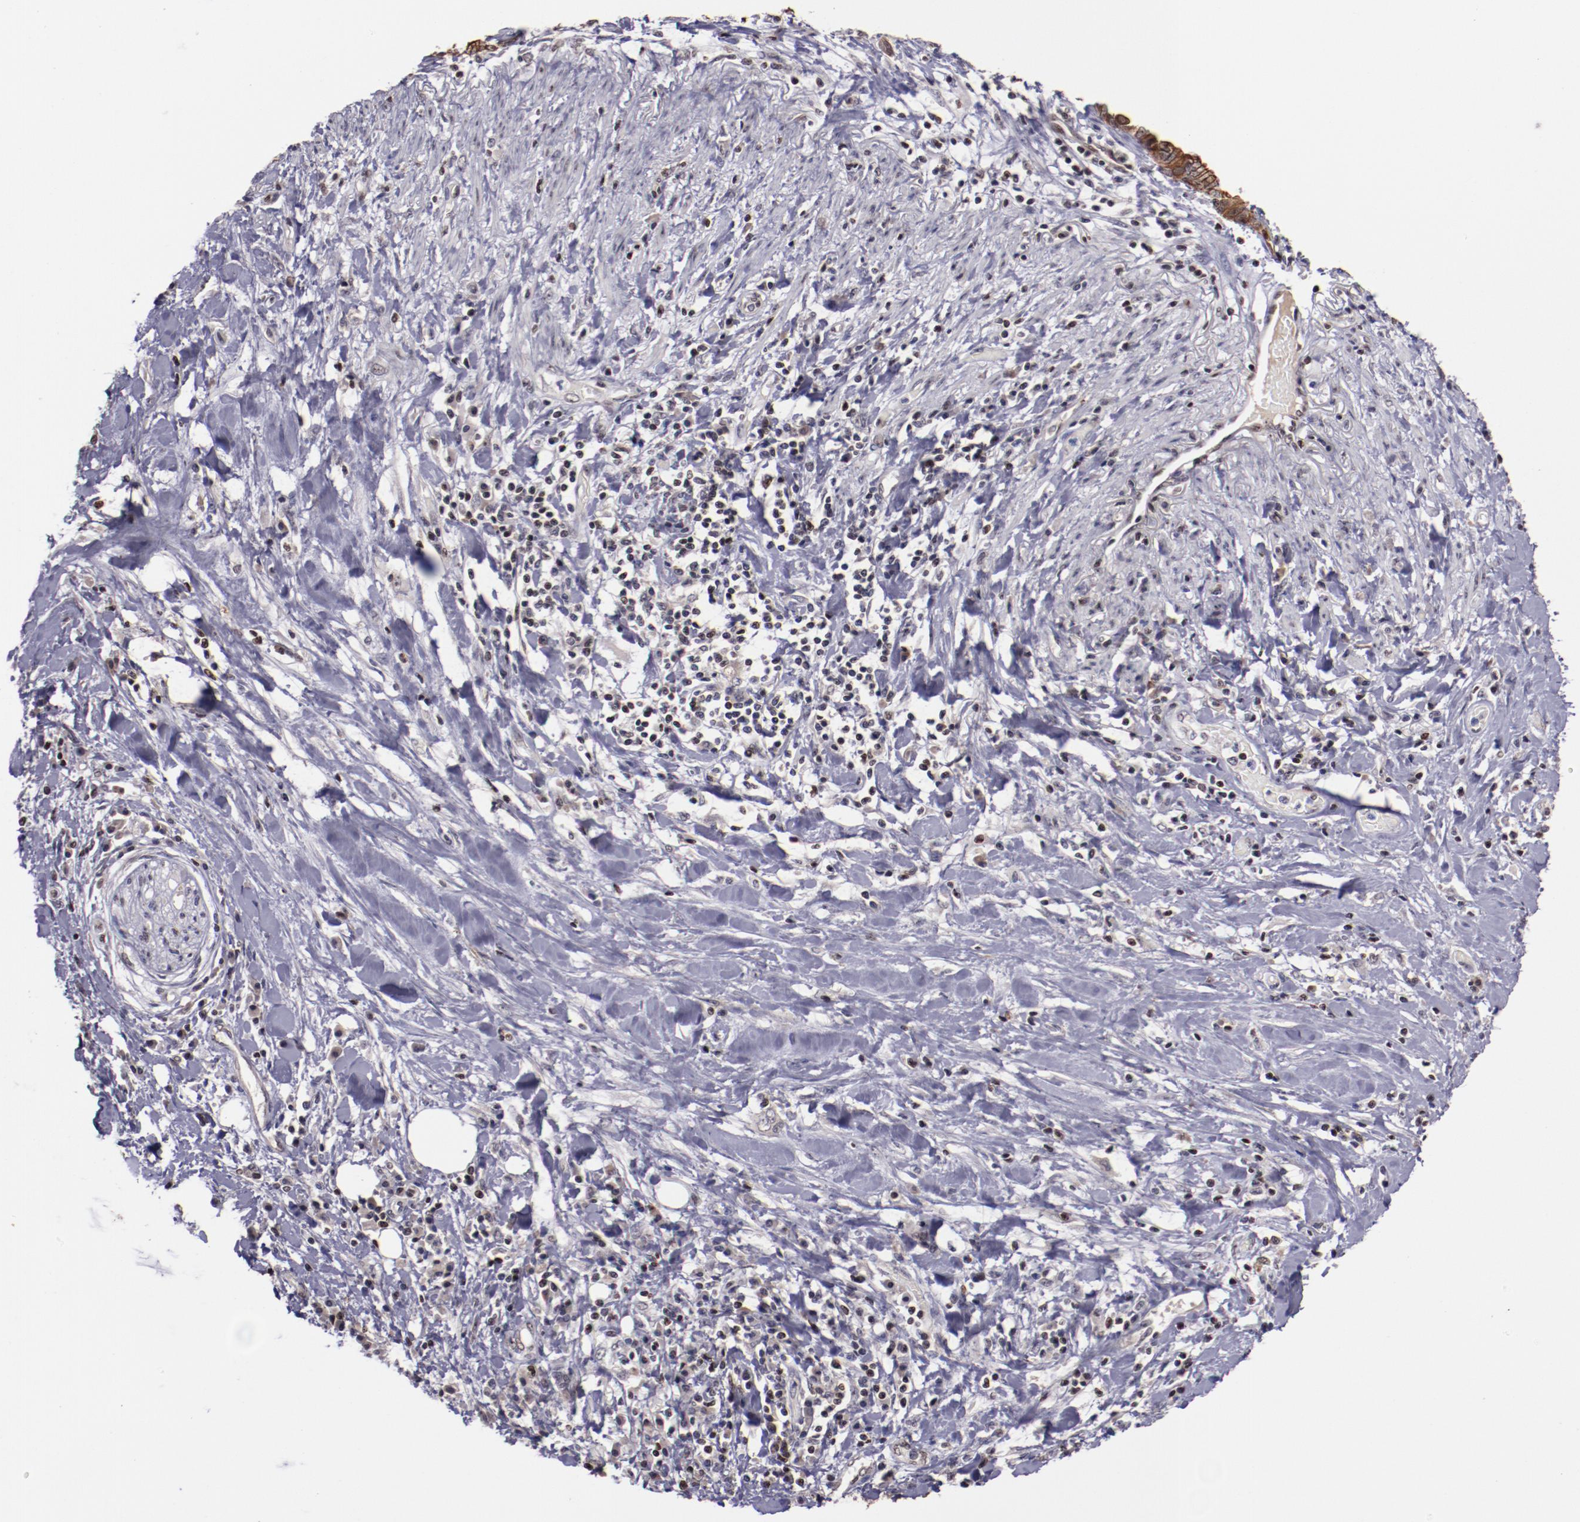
{"staining": {"intensity": "moderate", "quantity": "25%-75%", "location": "cytoplasmic/membranous"}, "tissue": "pancreatic cancer", "cell_type": "Tumor cells", "image_type": "cancer", "snomed": [{"axis": "morphology", "description": "Adenocarcinoma, NOS"}, {"axis": "topography", "description": "Pancreas"}], "caption": "The micrograph reveals immunohistochemical staining of adenocarcinoma (pancreatic). There is moderate cytoplasmic/membranous staining is appreciated in about 25%-75% of tumor cells.", "gene": "DDX24", "patient": {"sex": "female", "age": 64}}